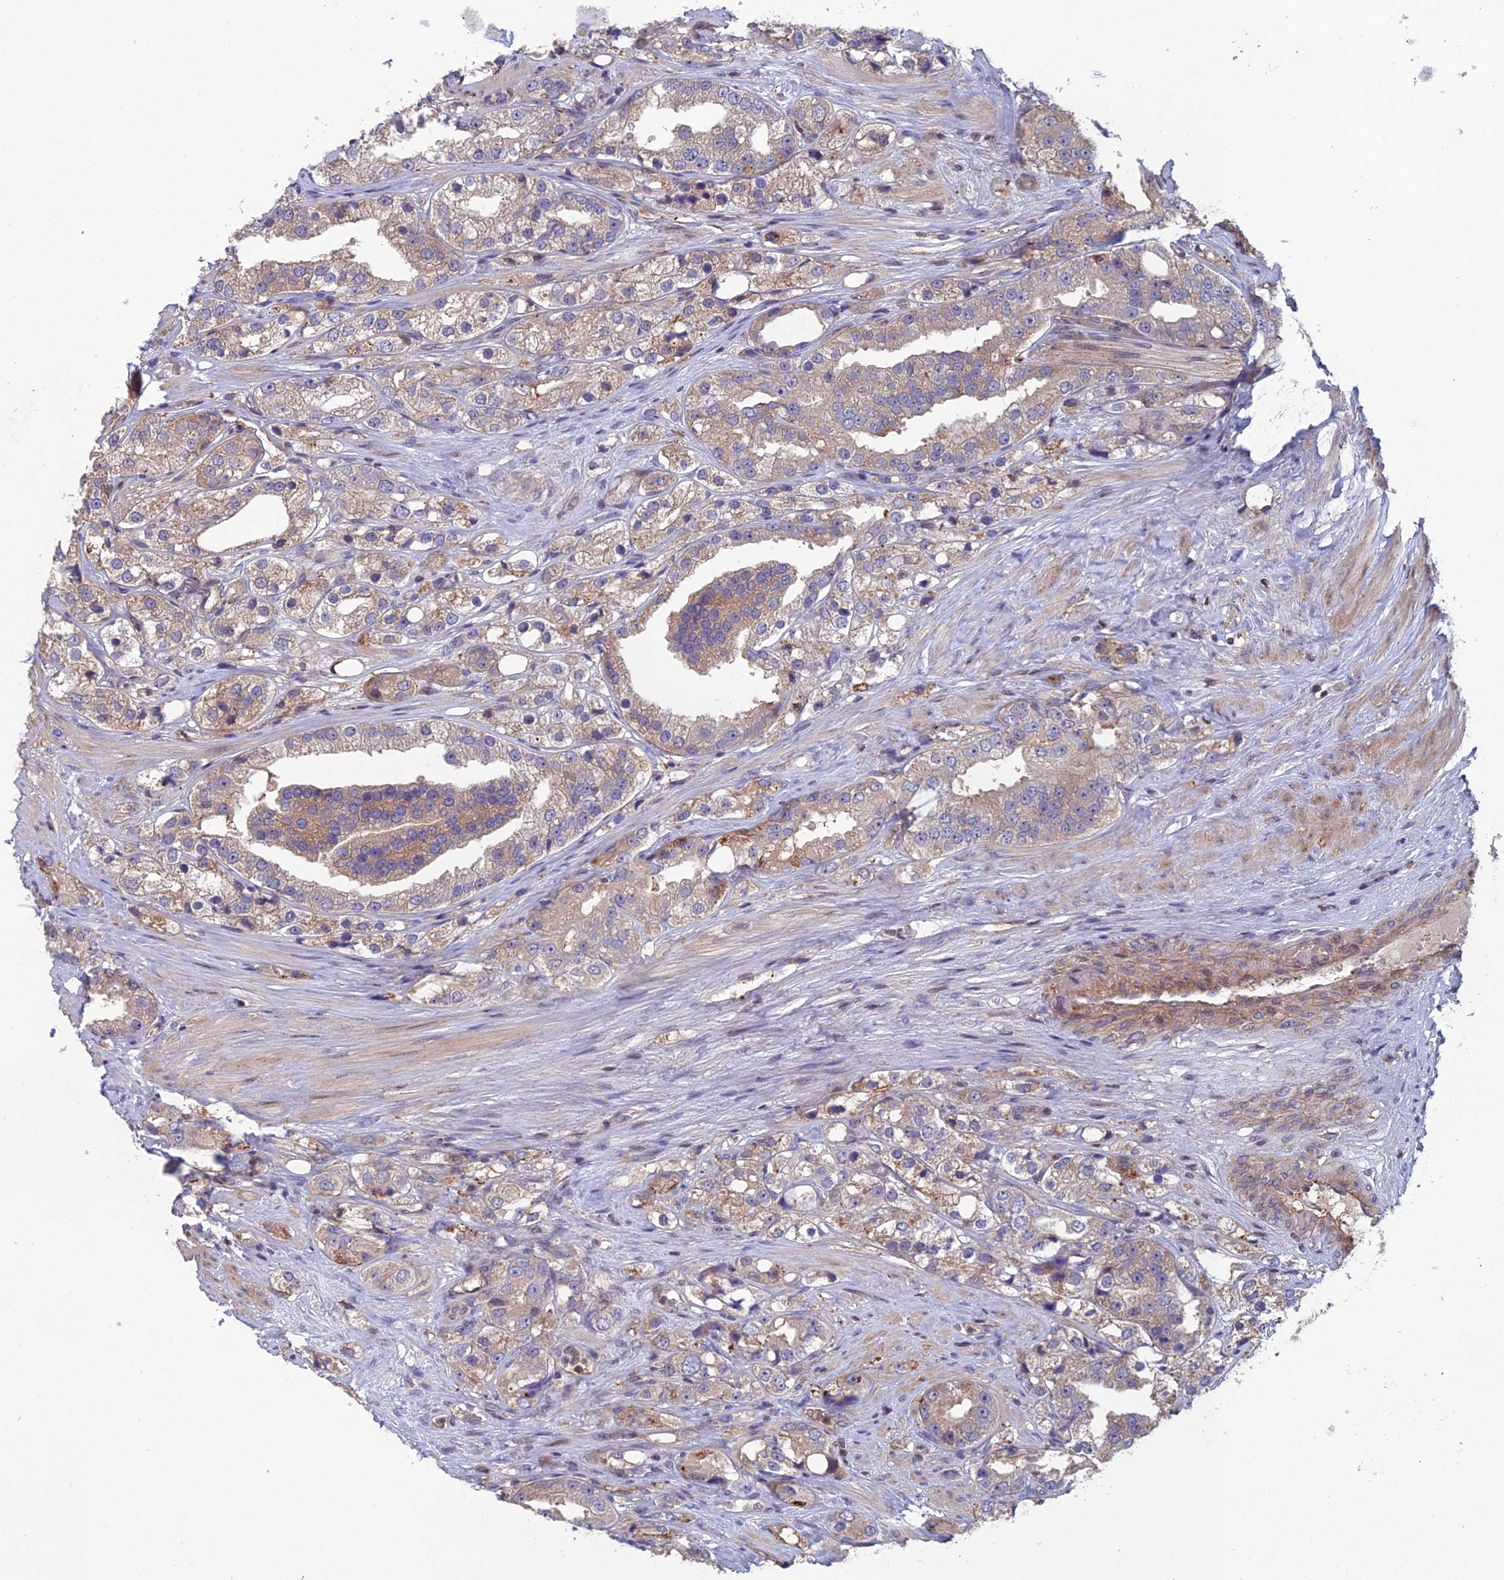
{"staining": {"intensity": "weak", "quantity": ">75%", "location": "cytoplasmic/membranous"}, "tissue": "prostate cancer", "cell_type": "Tumor cells", "image_type": "cancer", "snomed": [{"axis": "morphology", "description": "Adenocarcinoma, NOS"}, {"axis": "topography", "description": "Prostate"}], "caption": "Immunohistochemical staining of prostate cancer exhibits weak cytoplasmic/membranous protein staining in approximately >75% of tumor cells. (brown staining indicates protein expression, while blue staining denotes nuclei).", "gene": "C15orf62", "patient": {"sex": "male", "age": 79}}